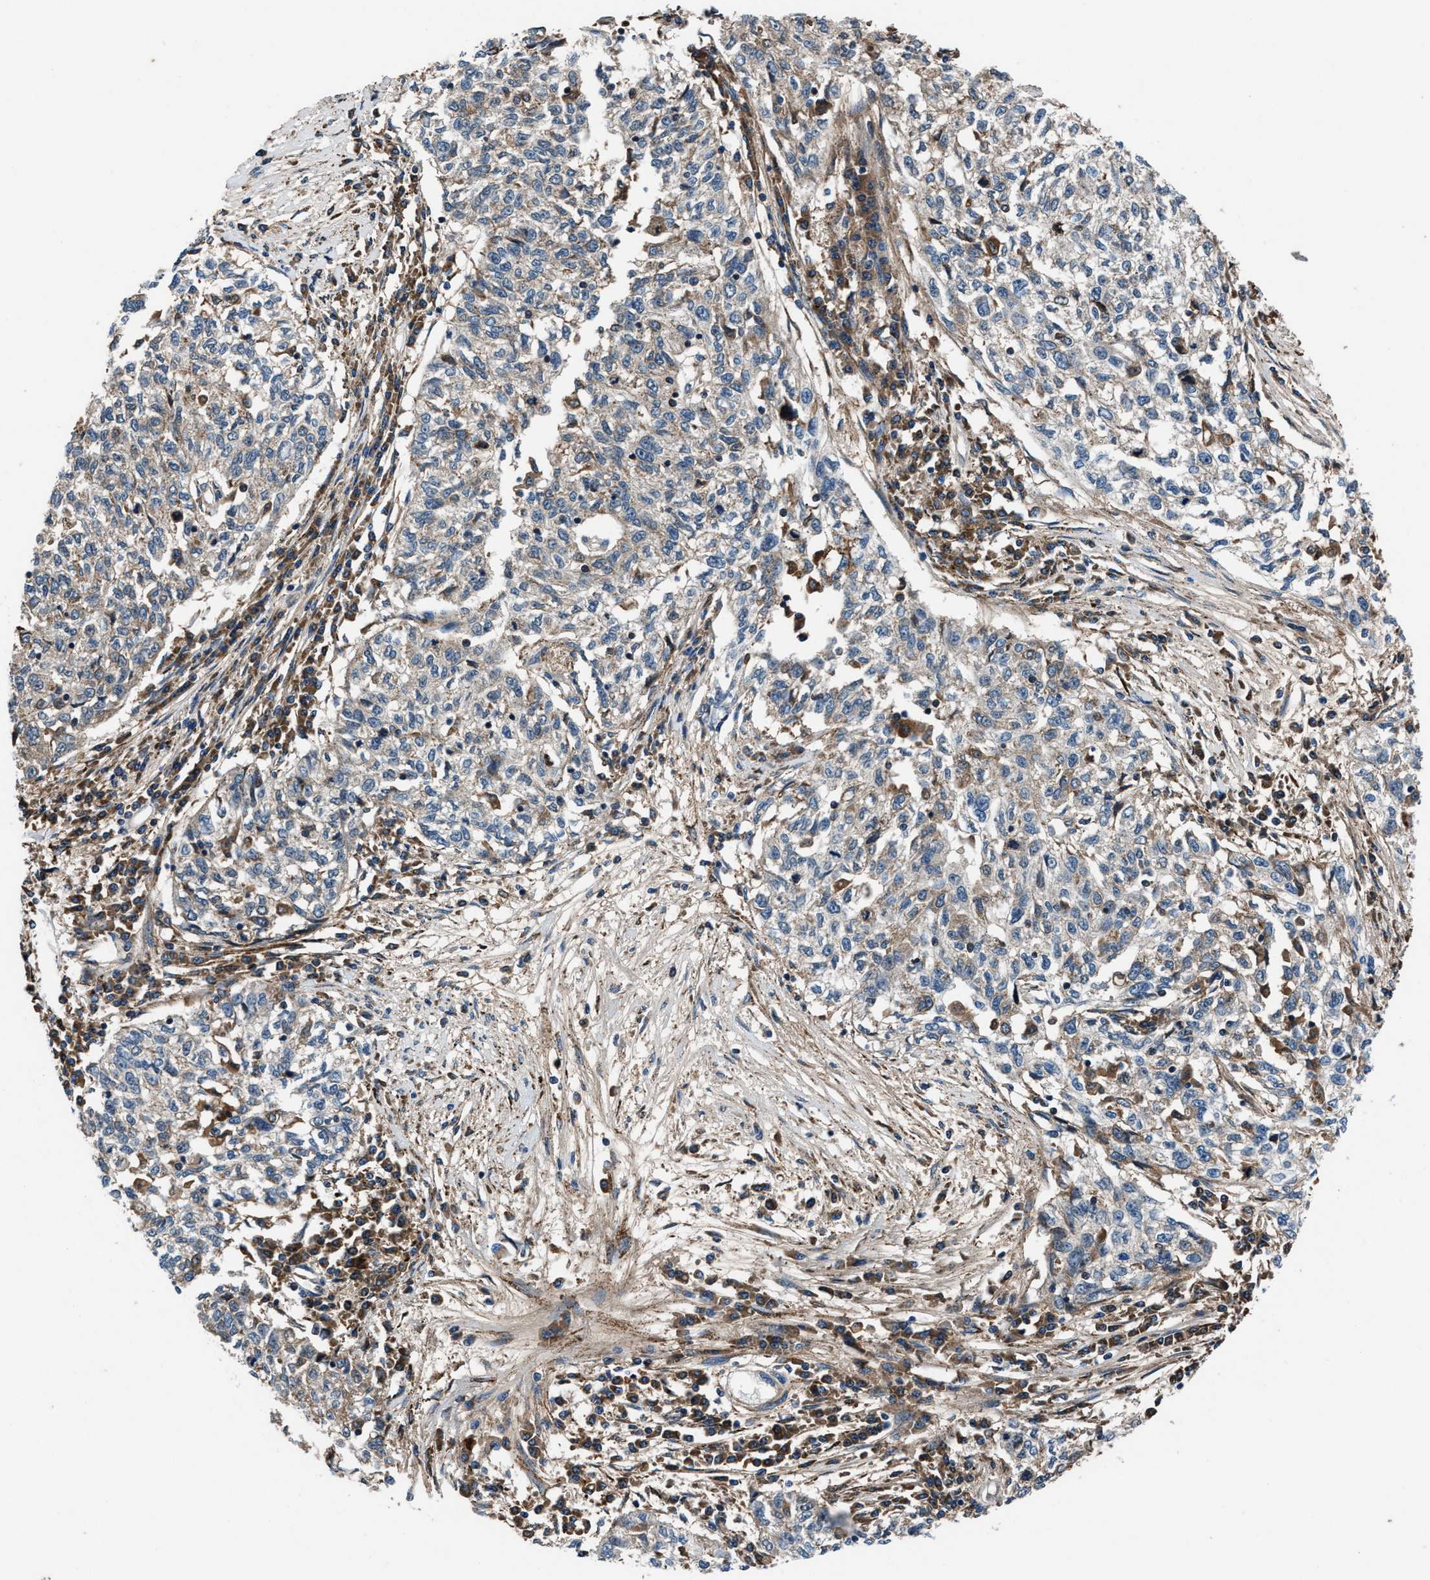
{"staining": {"intensity": "weak", "quantity": "<25%", "location": "cytoplasmic/membranous"}, "tissue": "cervical cancer", "cell_type": "Tumor cells", "image_type": "cancer", "snomed": [{"axis": "morphology", "description": "Squamous cell carcinoma, NOS"}, {"axis": "topography", "description": "Cervix"}], "caption": "Protein analysis of squamous cell carcinoma (cervical) exhibits no significant staining in tumor cells.", "gene": "FAM221A", "patient": {"sex": "female", "age": 57}}